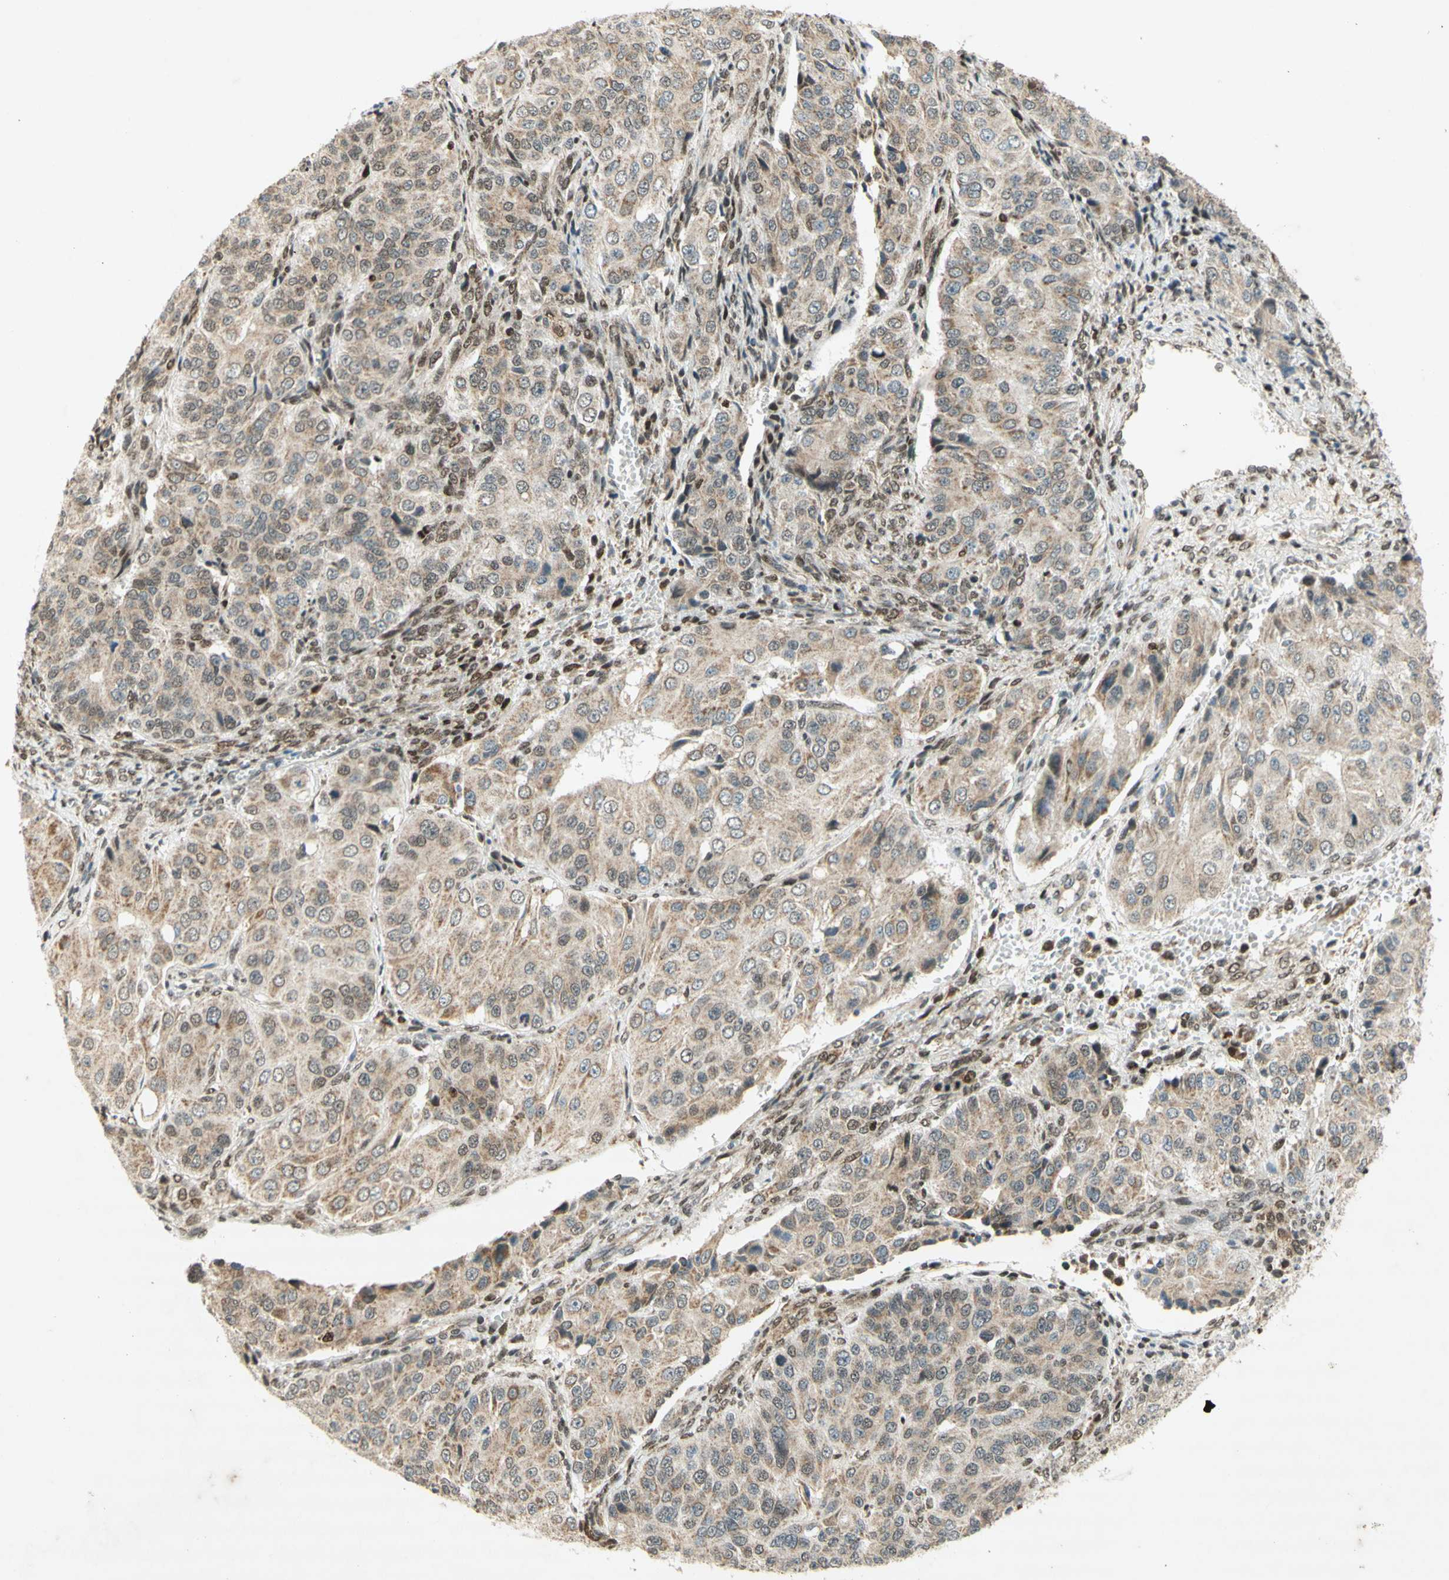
{"staining": {"intensity": "weak", "quantity": ">75%", "location": "cytoplasmic/membranous"}, "tissue": "ovarian cancer", "cell_type": "Tumor cells", "image_type": "cancer", "snomed": [{"axis": "morphology", "description": "Carcinoma, endometroid"}, {"axis": "topography", "description": "Ovary"}], "caption": "Protein expression analysis of human ovarian cancer (endometroid carcinoma) reveals weak cytoplasmic/membranous positivity in approximately >75% of tumor cells.", "gene": "DNMT3A", "patient": {"sex": "female", "age": 51}}